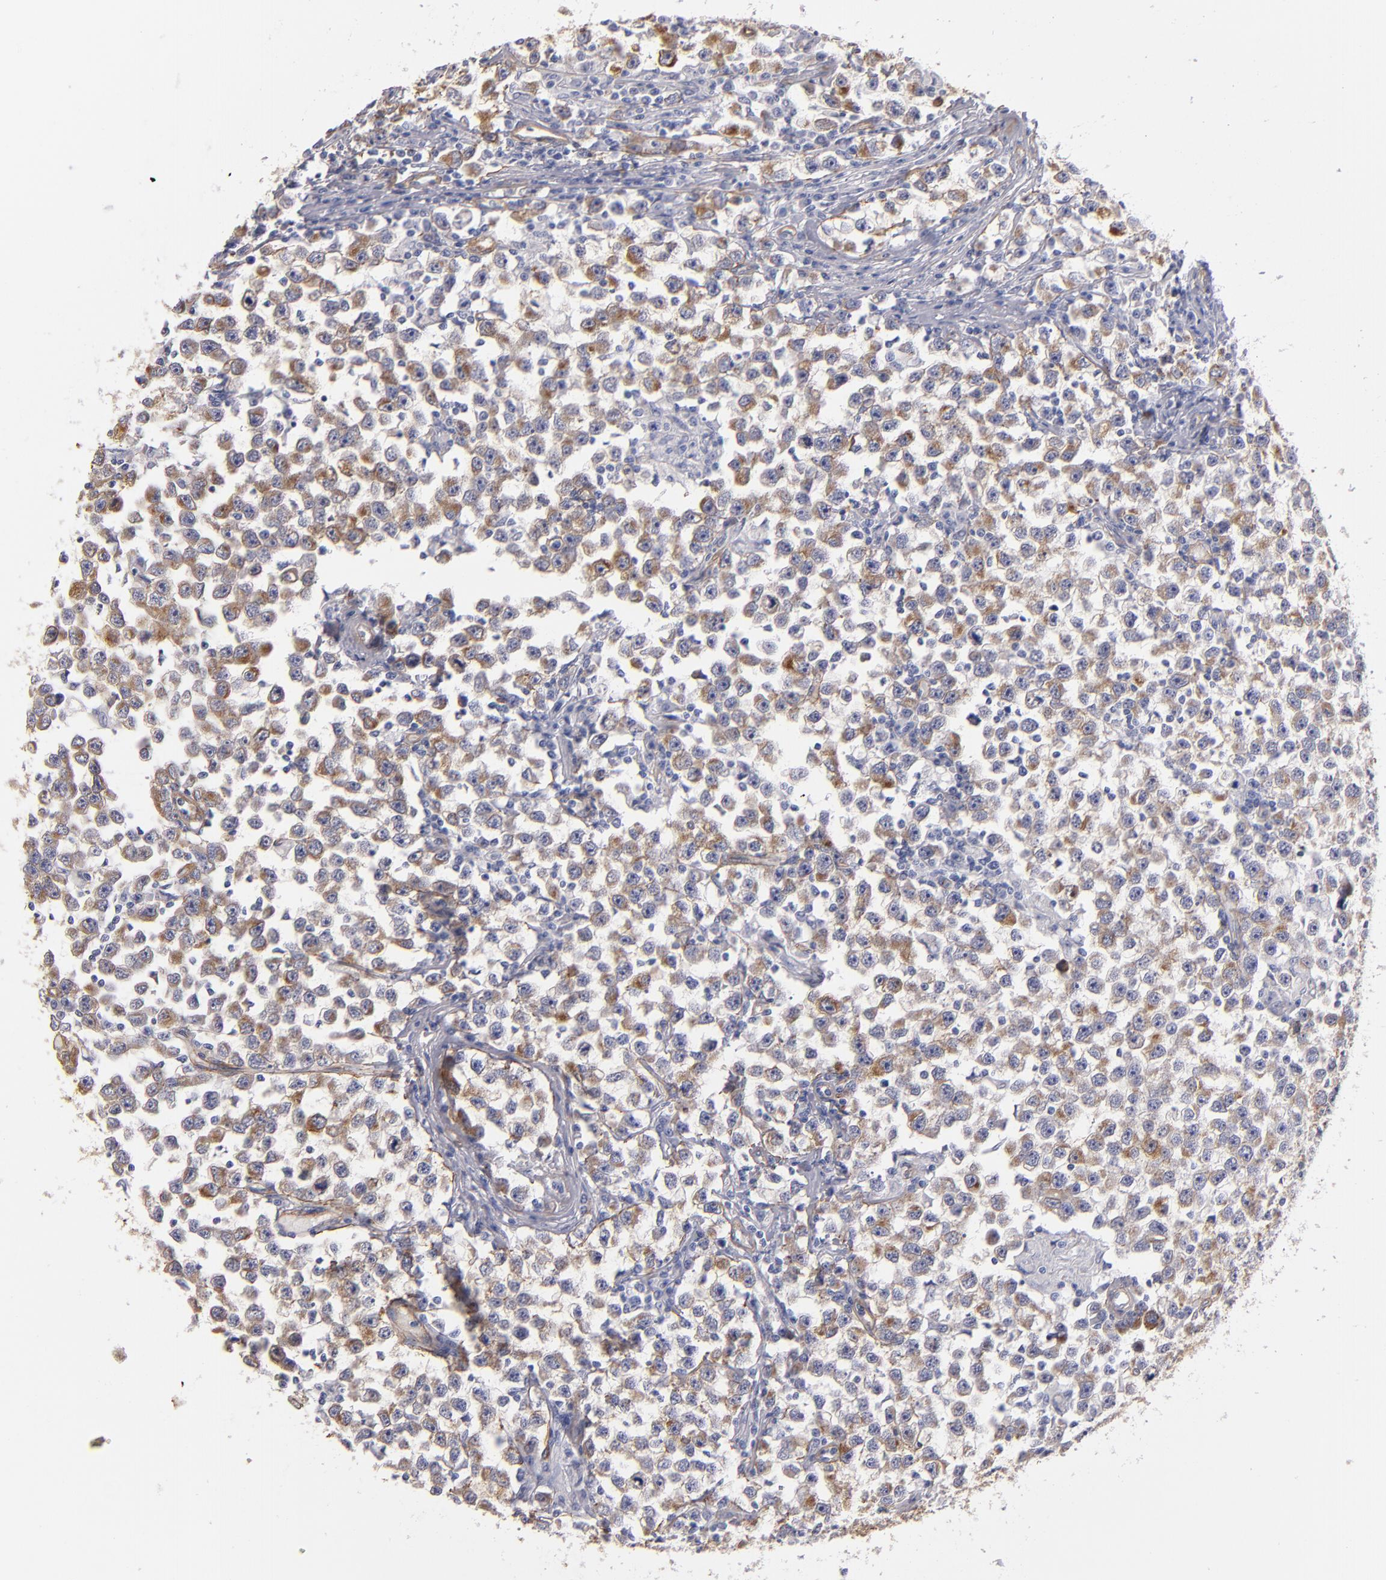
{"staining": {"intensity": "weak", "quantity": ">75%", "location": "cytoplasmic/membranous"}, "tissue": "testis cancer", "cell_type": "Tumor cells", "image_type": "cancer", "snomed": [{"axis": "morphology", "description": "Seminoma, NOS"}, {"axis": "topography", "description": "Testis"}], "caption": "A brown stain highlights weak cytoplasmic/membranous staining of a protein in human testis cancer (seminoma) tumor cells. The staining was performed using DAB, with brown indicating positive protein expression. Nuclei are stained blue with hematoxylin.", "gene": "LAMC1", "patient": {"sex": "male", "age": 33}}